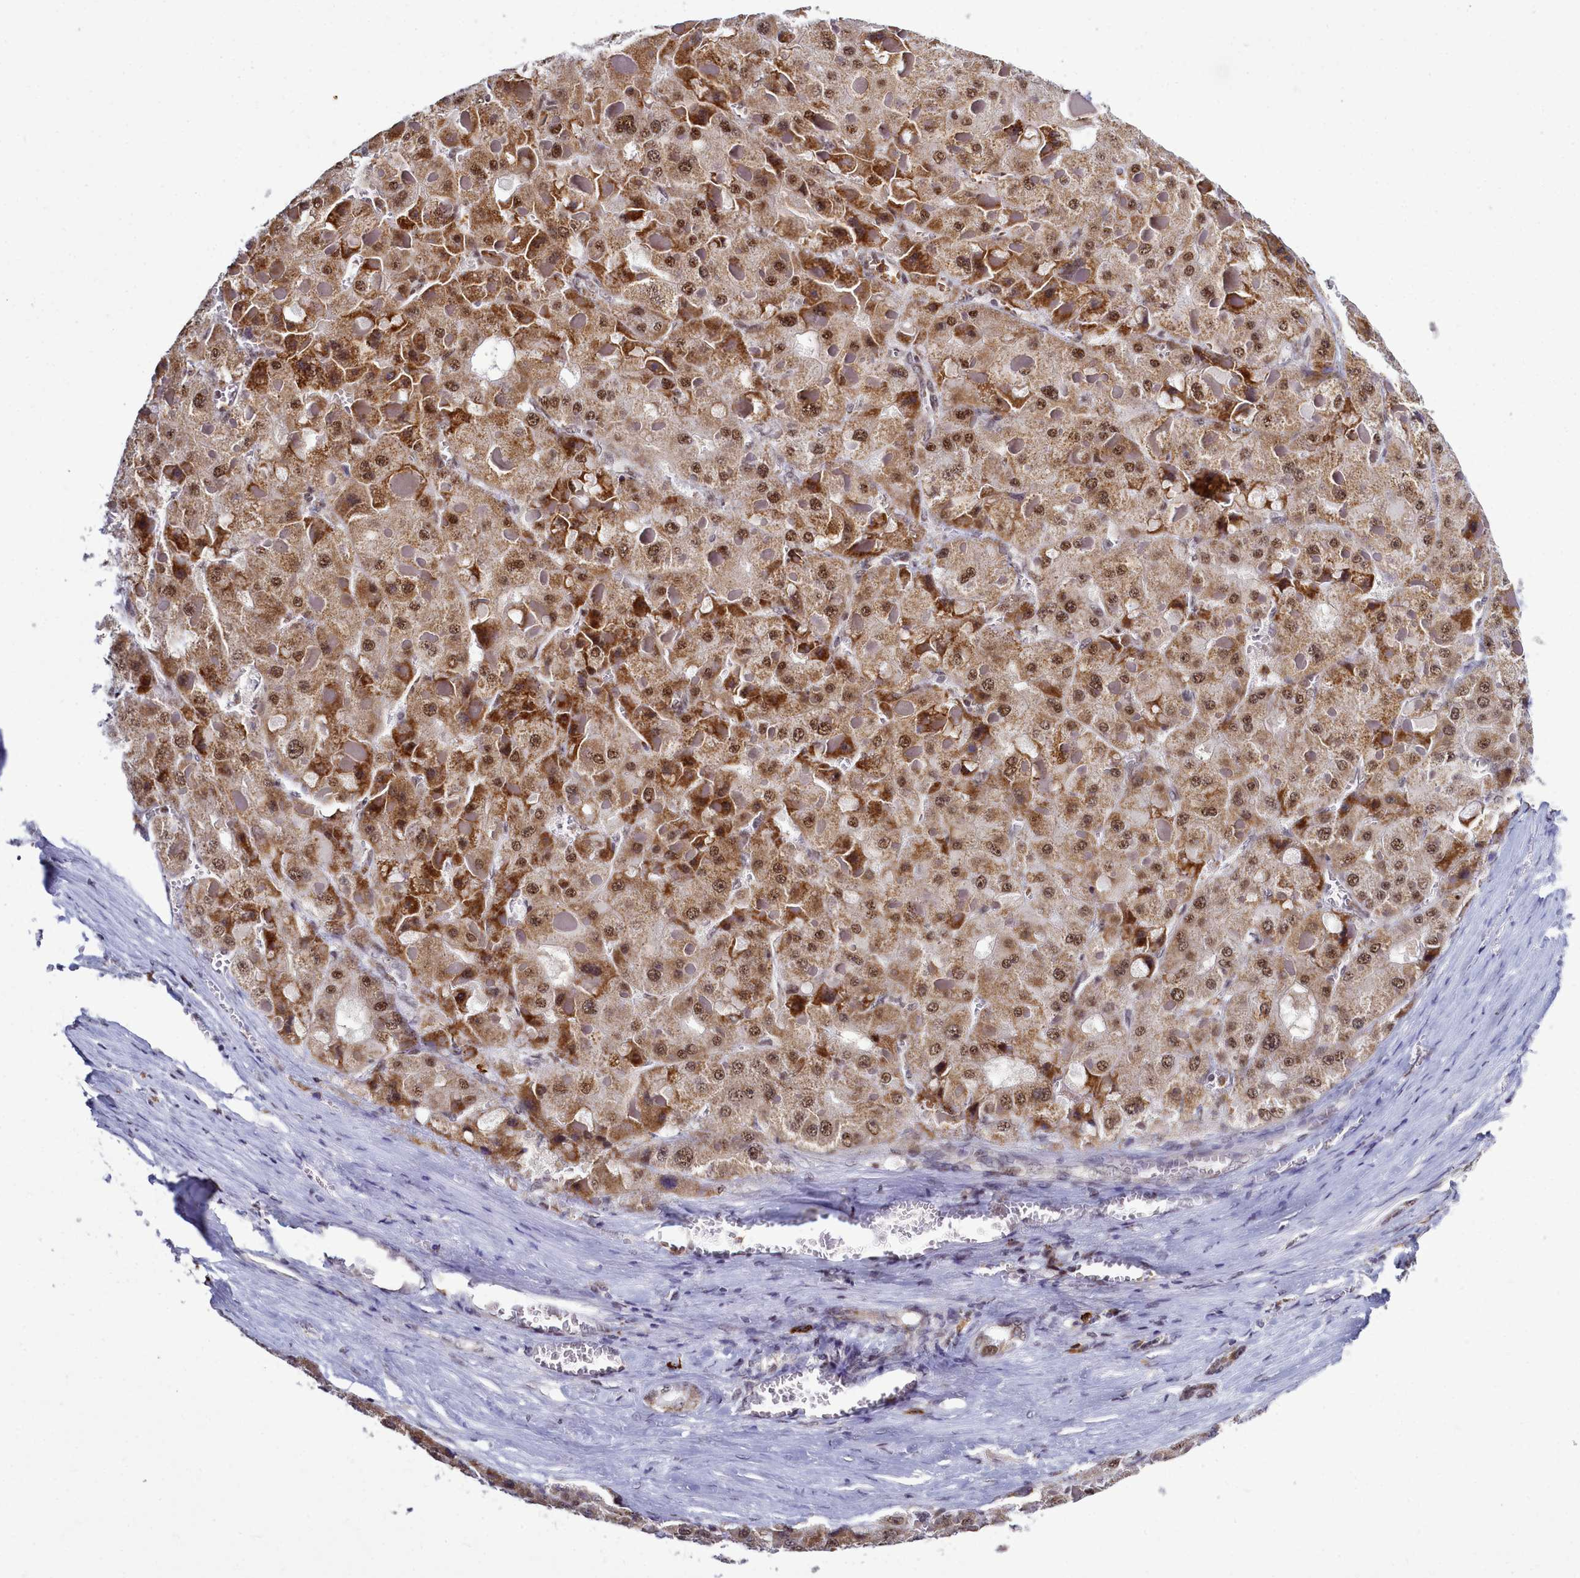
{"staining": {"intensity": "moderate", "quantity": ">75%", "location": "cytoplasmic/membranous,nuclear"}, "tissue": "liver cancer", "cell_type": "Tumor cells", "image_type": "cancer", "snomed": [{"axis": "morphology", "description": "Carcinoma, Hepatocellular, NOS"}, {"axis": "topography", "description": "Liver"}], "caption": "Human liver cancer stained with a brown dye displays moderate cytoplasmic/membranous and nuclear positive positivity in about >75% of tumor cells.", "gene": "POM121L2", "patient": {"sex": "female", "age": 73}}